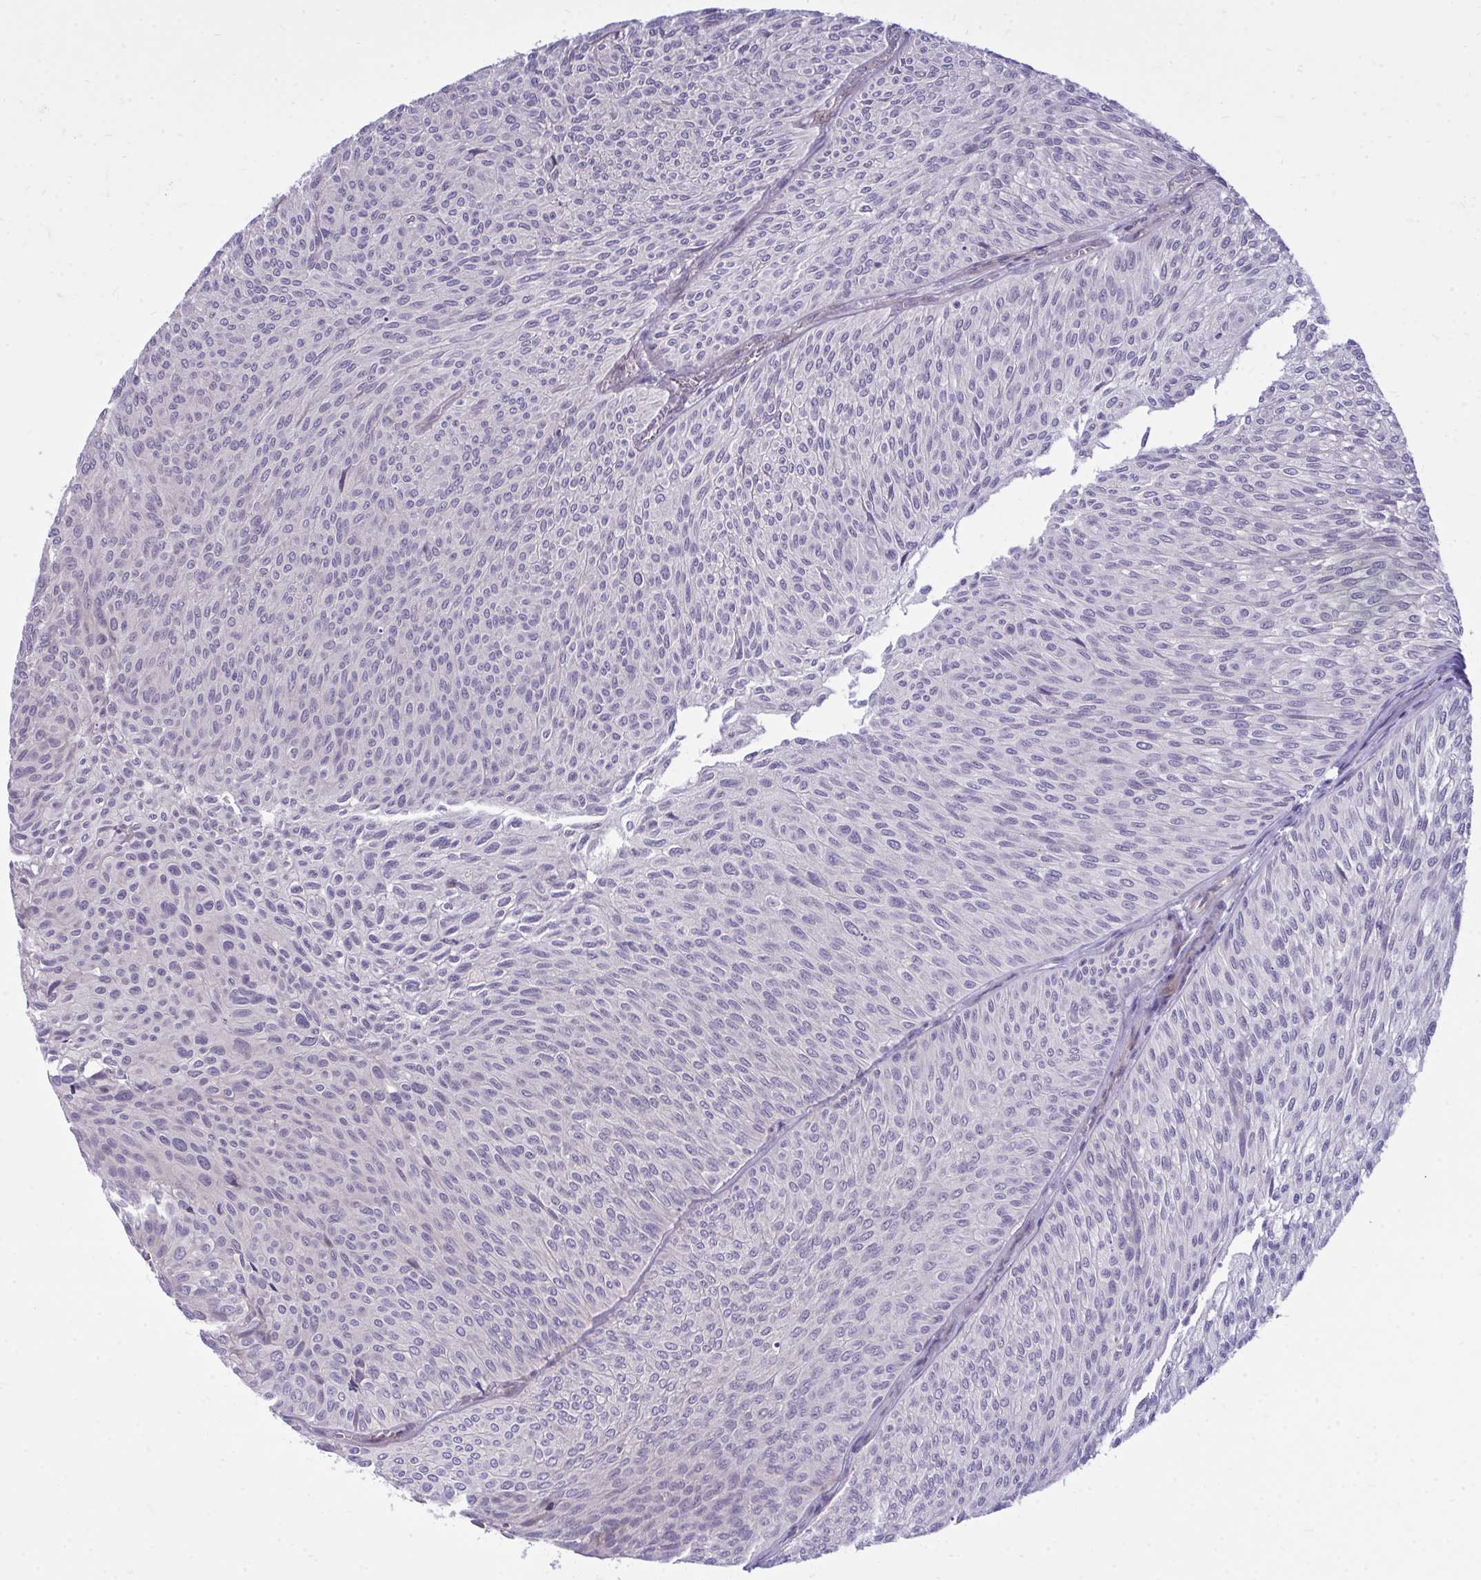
{"staining": {"intensity": "negative", "quantity": "none", "location": "none"}, "tissue": "urothelial cancer", "cell_type": "Tumor cells", "image_type": "cancer", "snomed": [{"axis": "morphology", "description": "Urothelial carcinoma, Low grade"}, {"axis": "topography", "description": "Urinary bladder"}], "caption": "Immunohistochemistry (IHC) micrograph of neoplastic tissue: urothelial carcinoma (low-grade) stained with DAB (3,3'-diaminobenzidine) reveals no significant protein positivity in tumor cells.", "gene": "HMBOX1", "patient": {"sex": "male", "age": 91}}